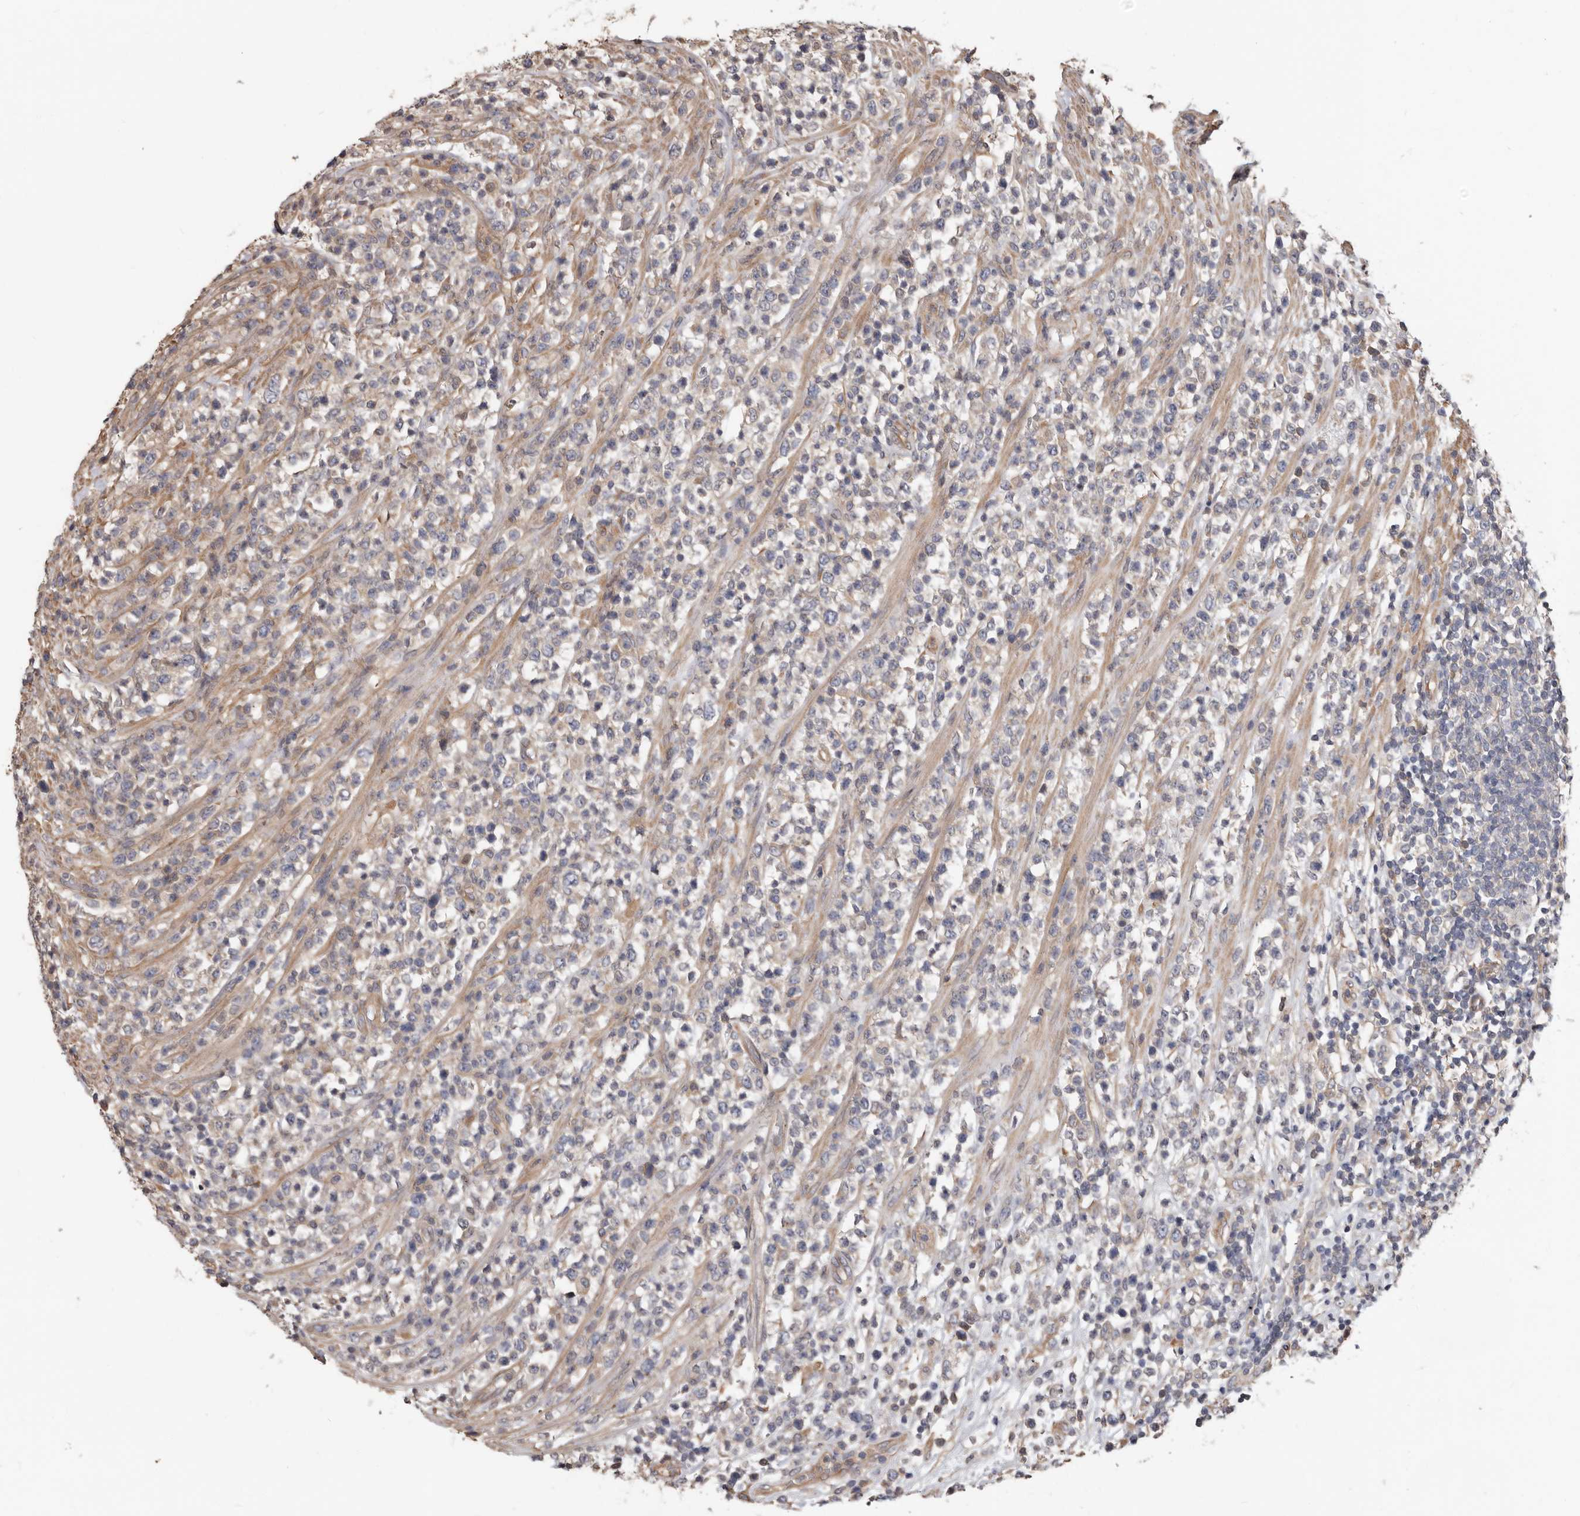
{"staining": {"intensity": "negative", "quantity": "none", "location": "none"}, "tissue": "lymphoma", "cell_type": "Tumor cells", "image_type": "cancer", "snomed": [{"axis": "morphology", "description": "Malignant lymphoma, non-Hodgkin's type, High grade"}, {"axis": "topography", "description": "Colon"}], "caption": "Tumor cells are negative for brown protein staining in lymphoma. (DAB (3,3'-diaminobenzidine) immunohistochemistry visualized using brightfield microscopy, high magnification).", "gene": "MRPL18", "patient": {"sex": "female", "age": 53}}